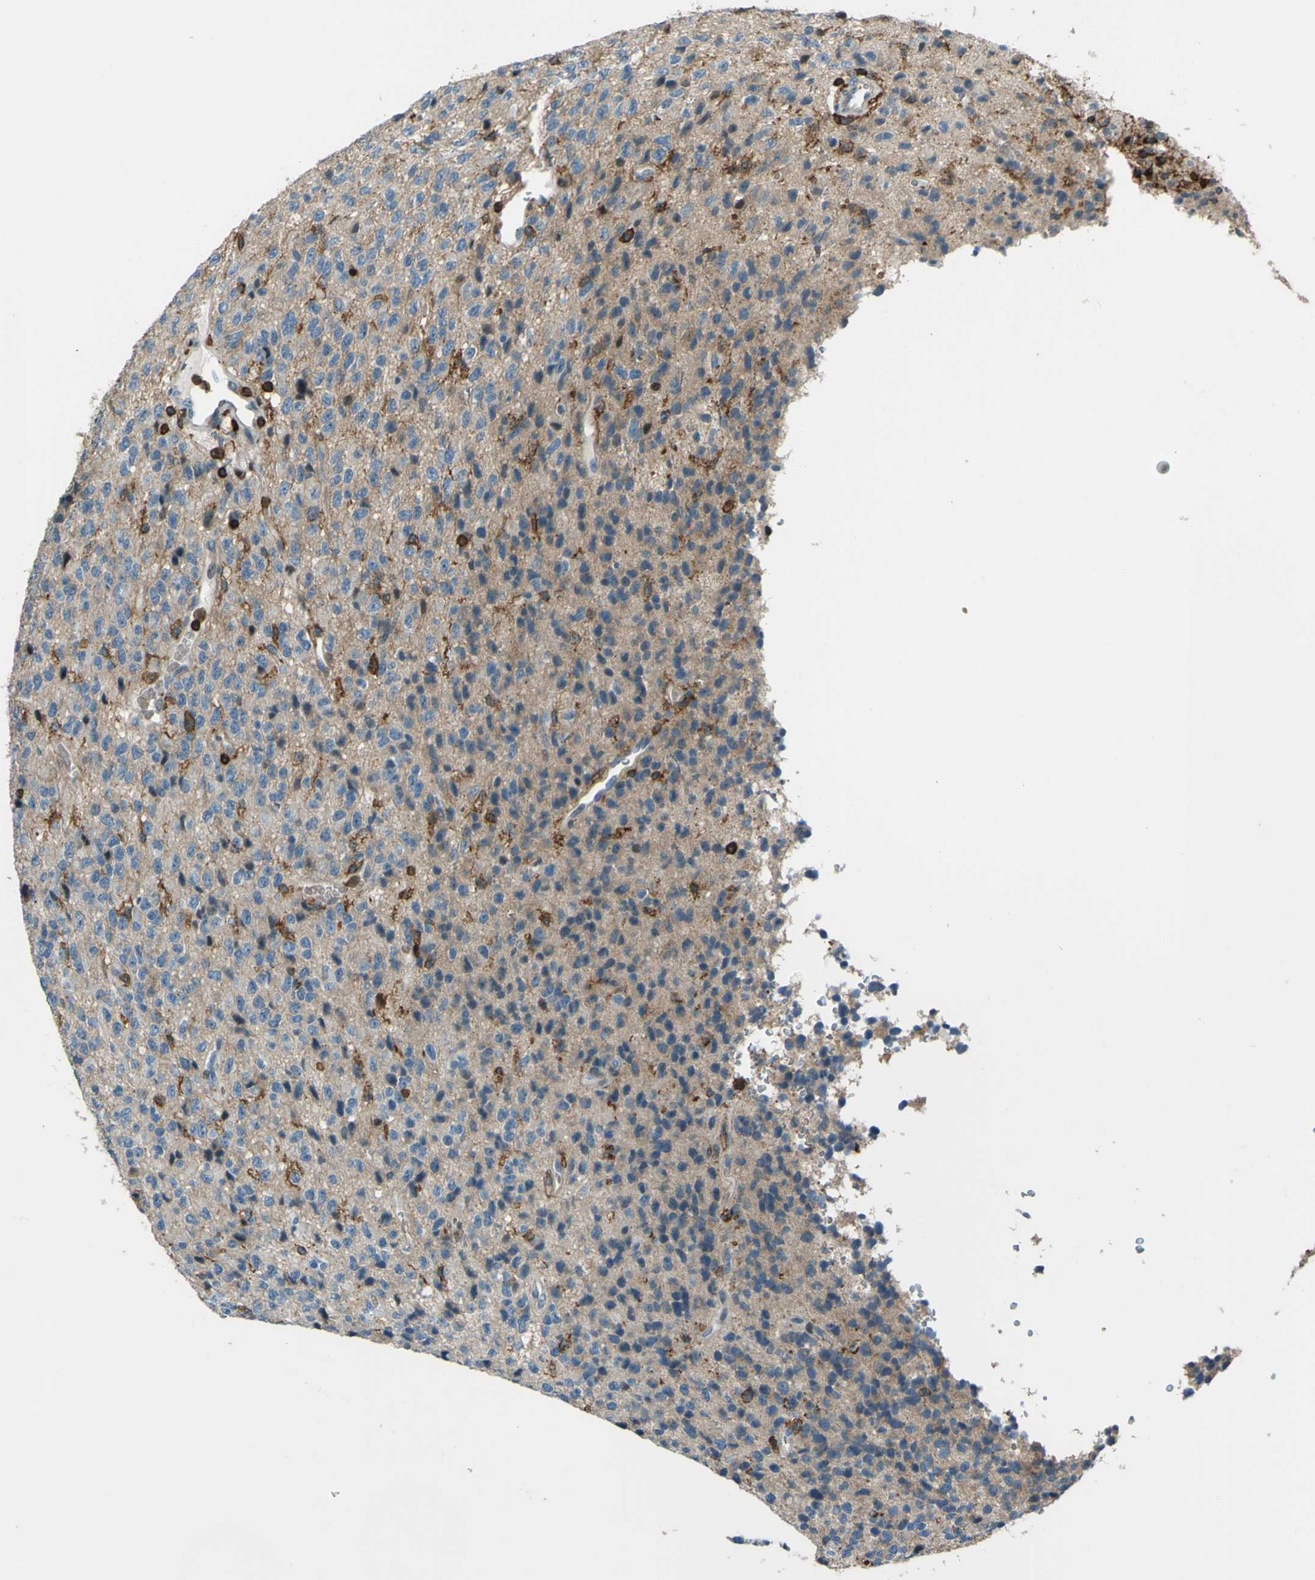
{"staining": {"intensity": "moderate", "quantity": "<25%", "location": "cytoplasmic/membranous"}, "tissue": "glioma", "cell_type": "Tumor cells", "image_type": "cancer", "snomed": [{"axis": "morphology", "description": "Glioma, malignant, High grade"}, {"axis": "topography", "description": "pancreas cauda"}], "caption": "Malignant glioma (high-grade) stained with DAB immunohistochemistry demonstrates low levels of moderate cytoplasmic/membranous positivity in approximately <25% of tumor cells.", "gene": "PCDHB5", "patient": {"sex": "male", "age": 60}}